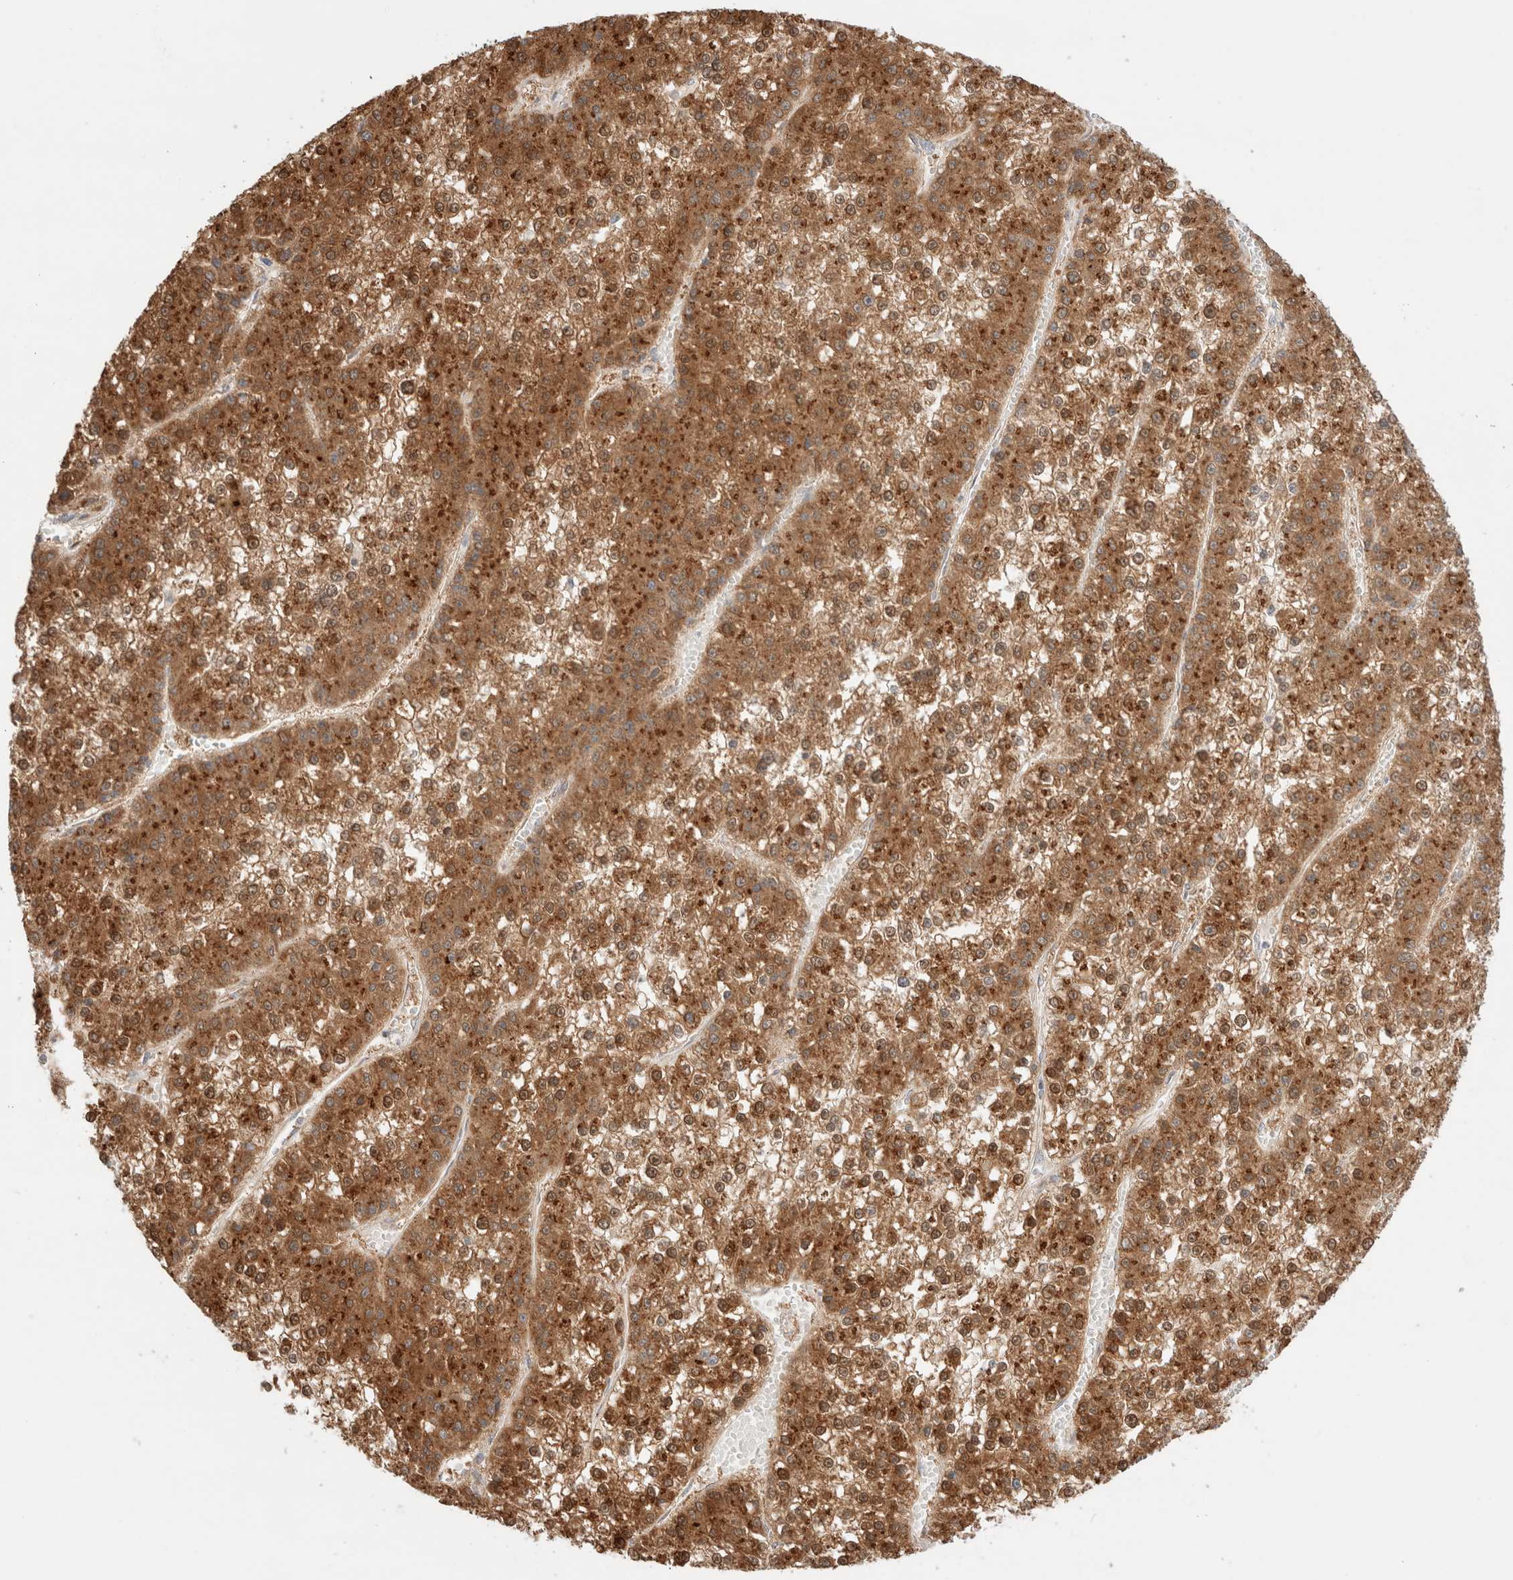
{"staining": {"intensity": "strong", "quantity": ">75%", "location": "cytoplasmic/membranous,nuclear"}, "tissue": "liver cancer", "cell_type": "Tumor cells", "image_type": "cancer", "snomed": [{"axis": "morphology", "description": "Carcinoma, Hepatocellular, NOS"}, {"axis": "topography", "description": "Liver"}], "caption": "Approximately >75% of tumor cells in human liver cancer (hepatocellular carcinoma) show strong cytoplasmic/membranous and nuclear protein expression as visualized by brown immunohistochemical staining.", "gene": "LMAN2L", "patient": {"sex": "female", "age": 73}}